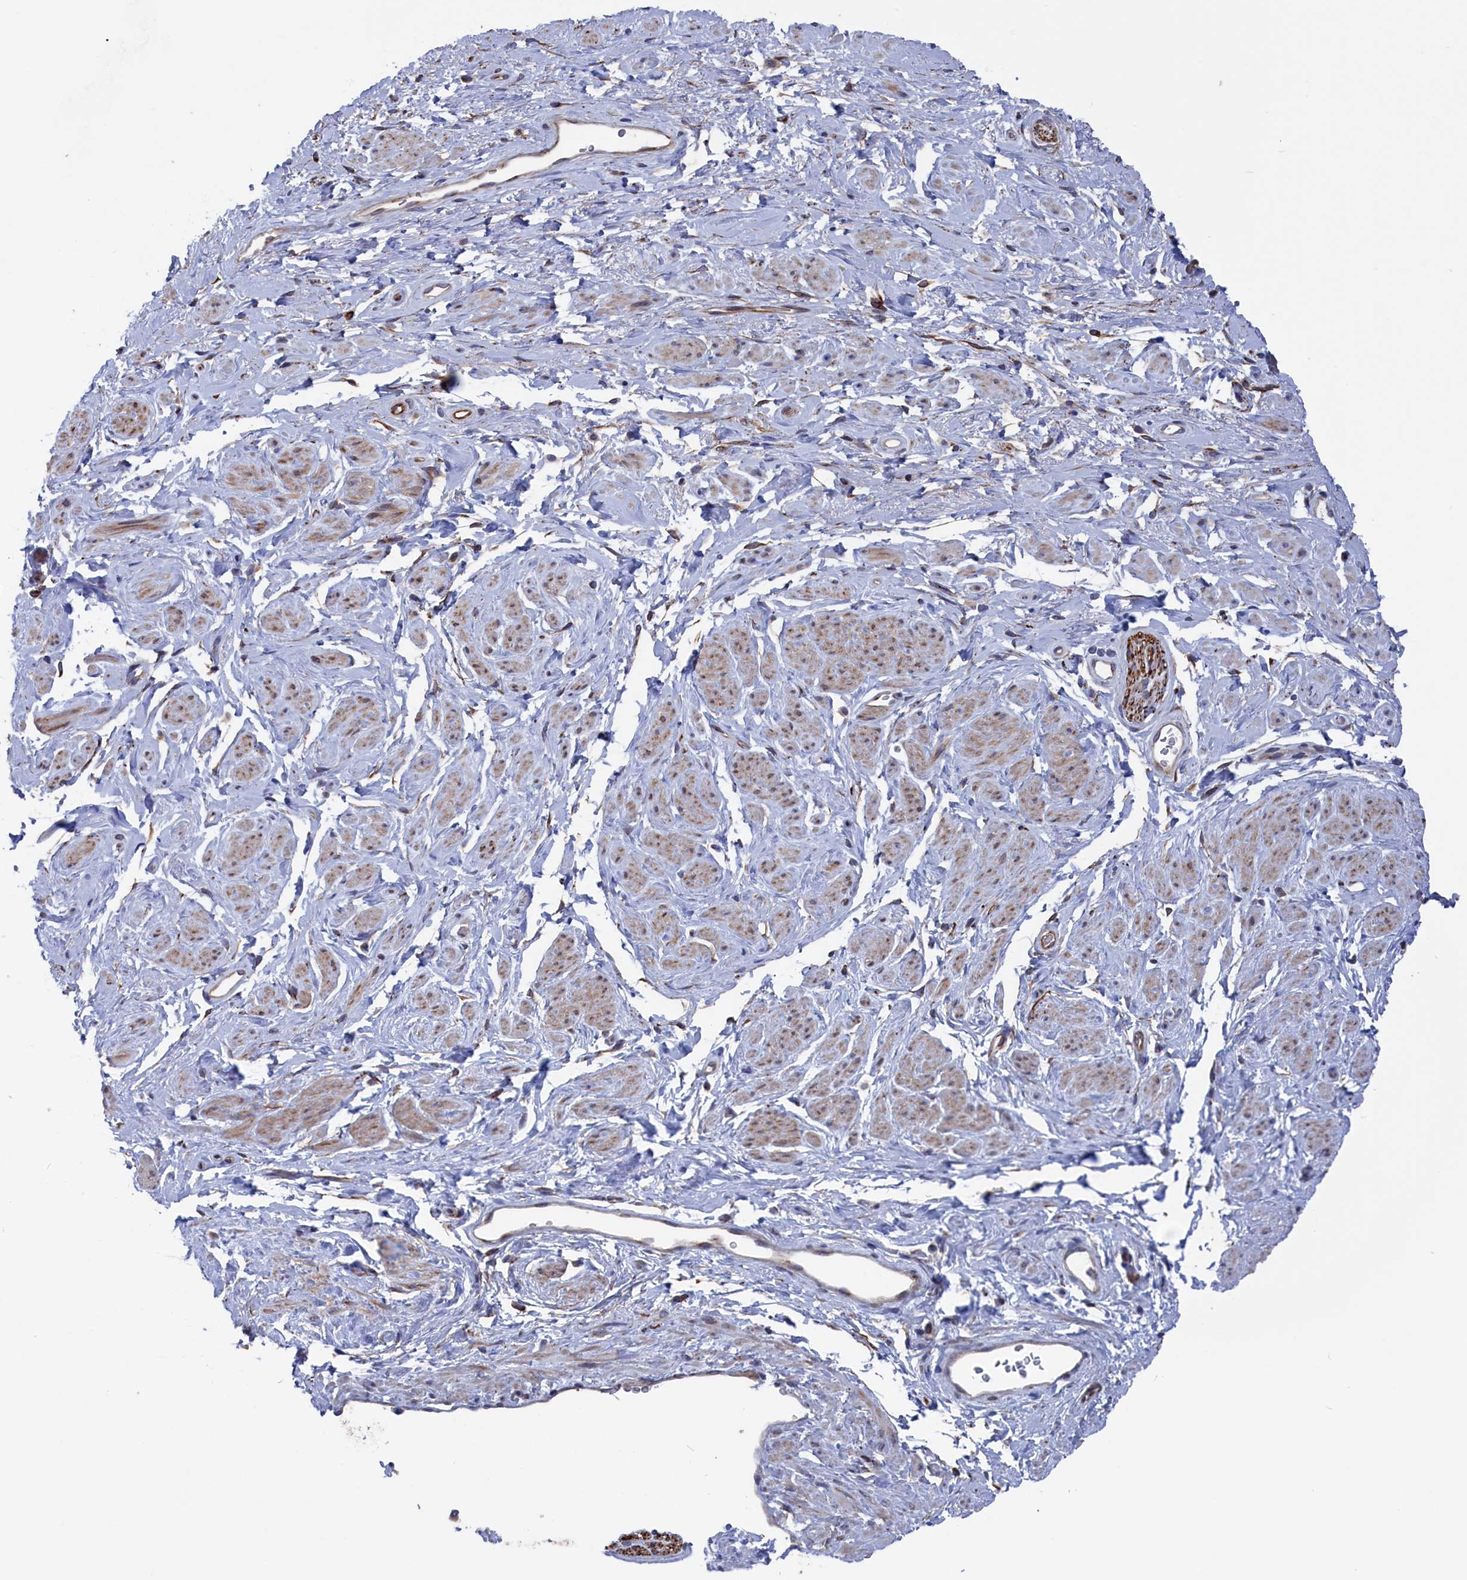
{"staining": {"intensity": "weak", "quantity": ">75%", "location": "cytoplasmic/membranous"}, "tissue": "soft tissue", "cell_type": "Fibroblasts", "image_type": "normal", "snomed": [{"axis": "morphology", "description": "Normal tissue, NOS"}, {"axis": "morphology", "description": "Adenocarcinoma, NOS"}, {"axis": "topography", "description": "Rectum"}, {"axis": "topography", "description": "Vagina"}, {"axis": "topography", "description": "Peripheral nerve tissue"}], "caption": "This histopathology image exhibits IHC staining of unremarkable soft tissue, with low weak cytoplasmic/membranous expression in approximately >75% of fibroblasts.", "gene": "NUTF2", "patient": {"sex": "female", "age": 71}}